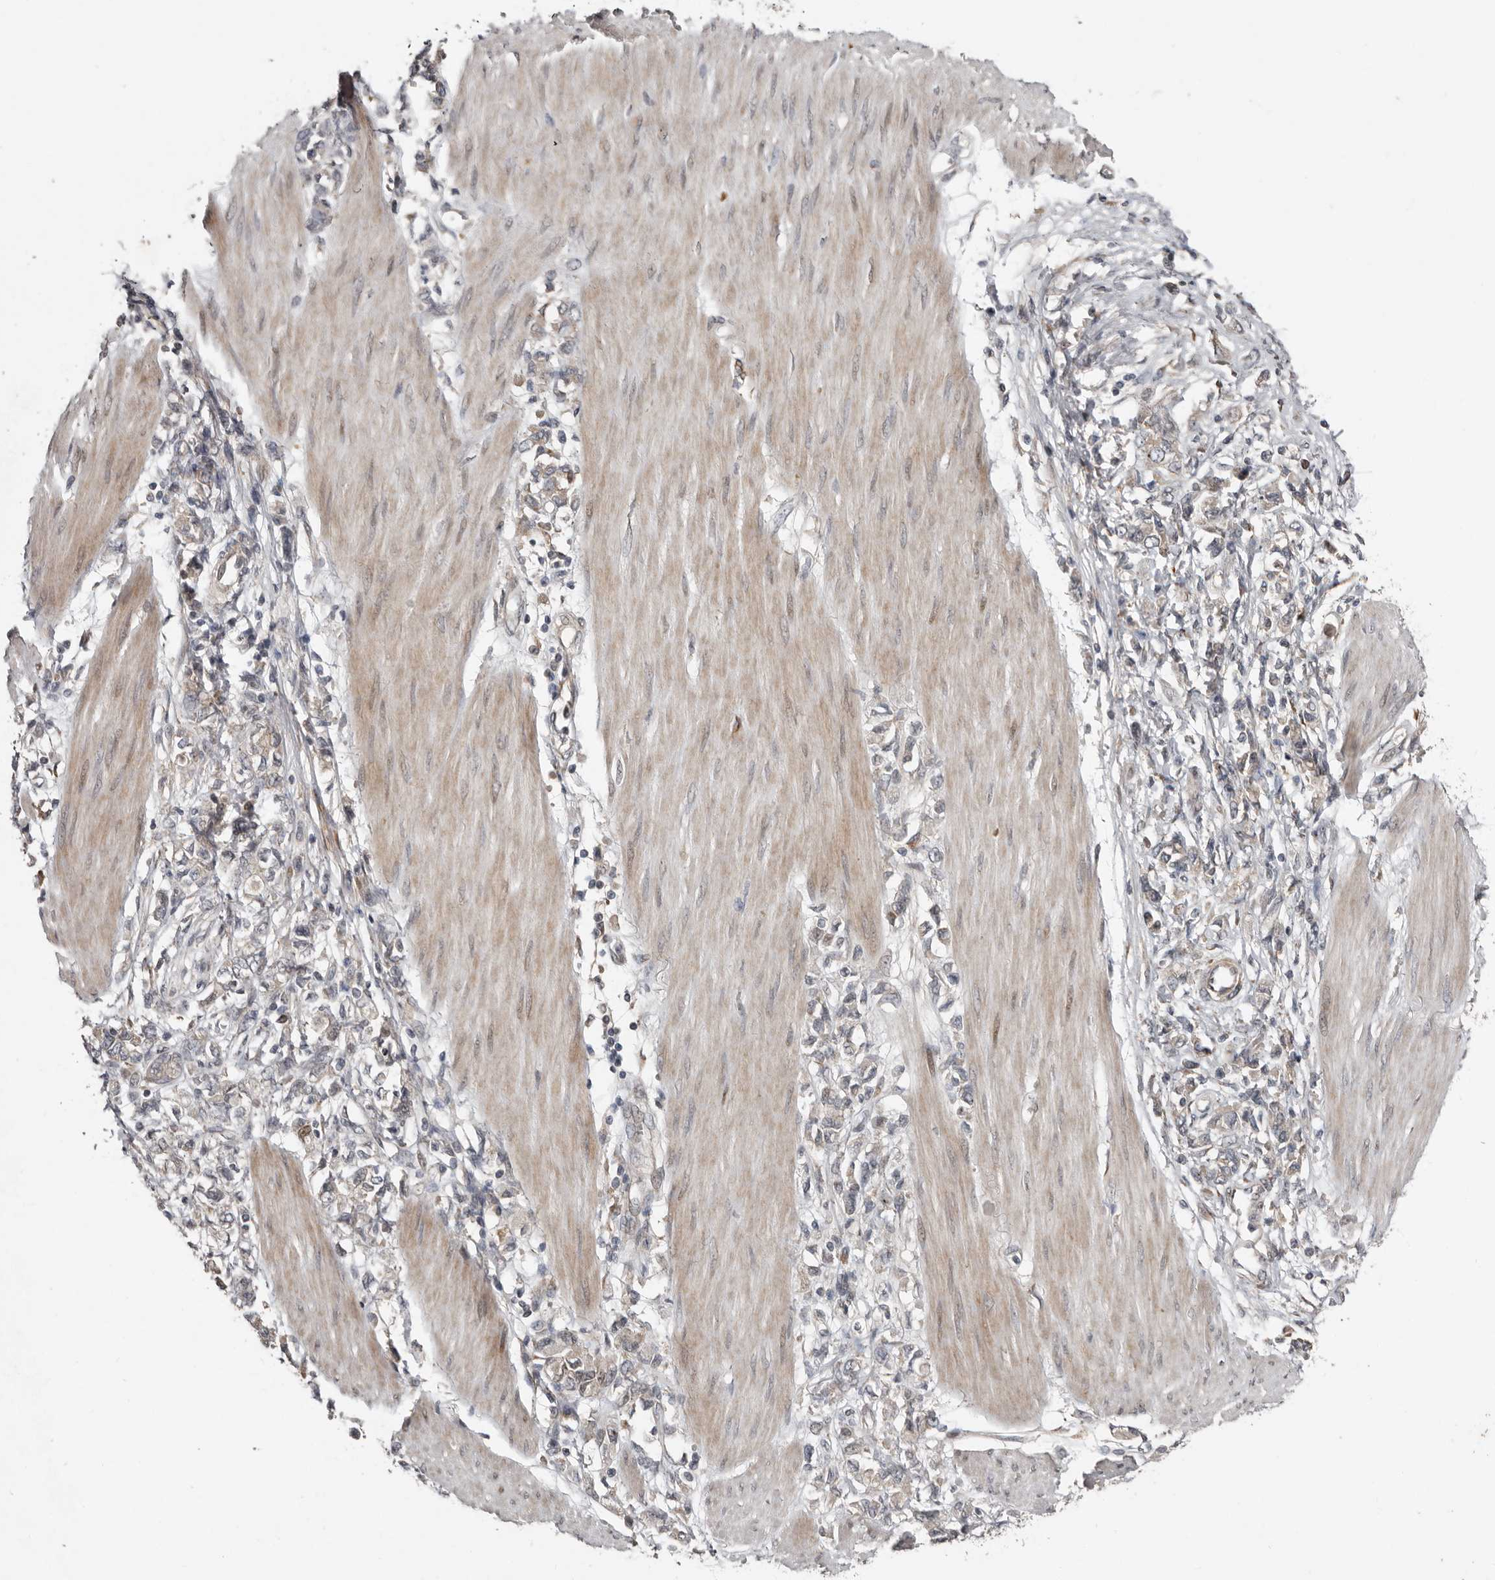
{"staining": {"intensity": "weak", "quantity": "<25%", "location": "cytoplasmic/membranous"}, "tissue": "stomach cancer", "cell_type": "Tumor cells", "image_type": "cancer", "snomed": [{"axis": "morphology", "description": "Adenocarcinoma, NOS"}, {"axis": "topography", "description": "Stomach"}], "caption": "IHC of human stomach adenocarcinoma displays no positivity in tumor cells. Brightfield microscopy of immunohistochemistry (IHC) stained with DAB (brown) and hematoxylin (blue), captured at high magnification.", "gene": "CHML", "patient": {"sex": "female", "age": 76}}